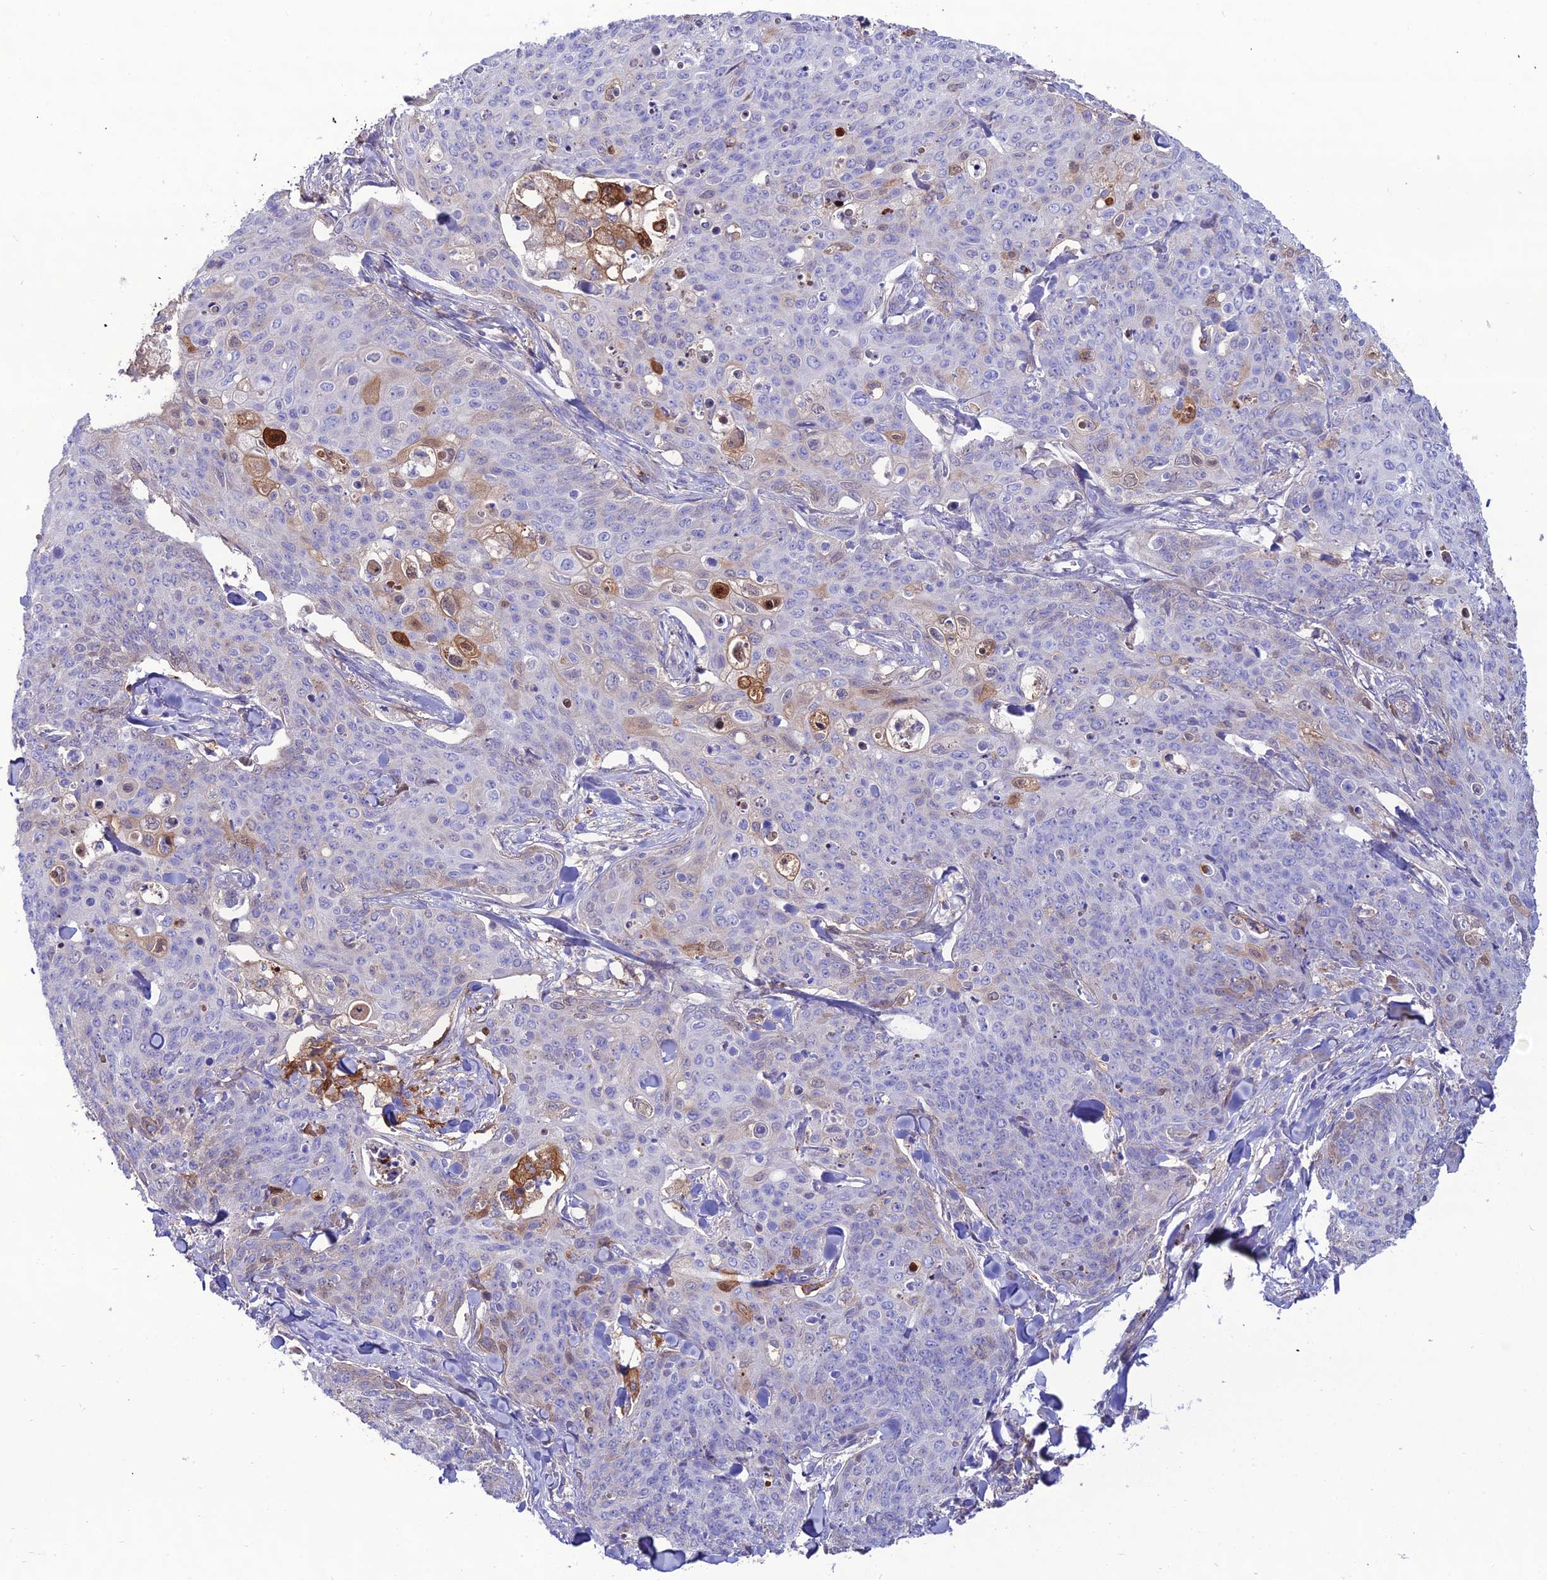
{"staining": {"intensity": "weak", "quantity": "<25%", "location": "cytoplasmic/membranous"}, "tissue": "skin cancer", "cell_type": "Tumor cells", "image_type": "cancer", "snomed": [{"axis": "morphology", "description": "Squamous cell carcinoma, NOS"}, {"axis": "topography", "description": "Skin"}, {"axis": "topography", "description": "Vulva"}], "caption": "Tumor cells are negative for protein expression in human skin cancer. (DAB (3,3'-diaminobenzidine) IHC with hematoxylin counter stain).", "gene": "MB21D2", "patient": {"sex": "female", "age": 85}}